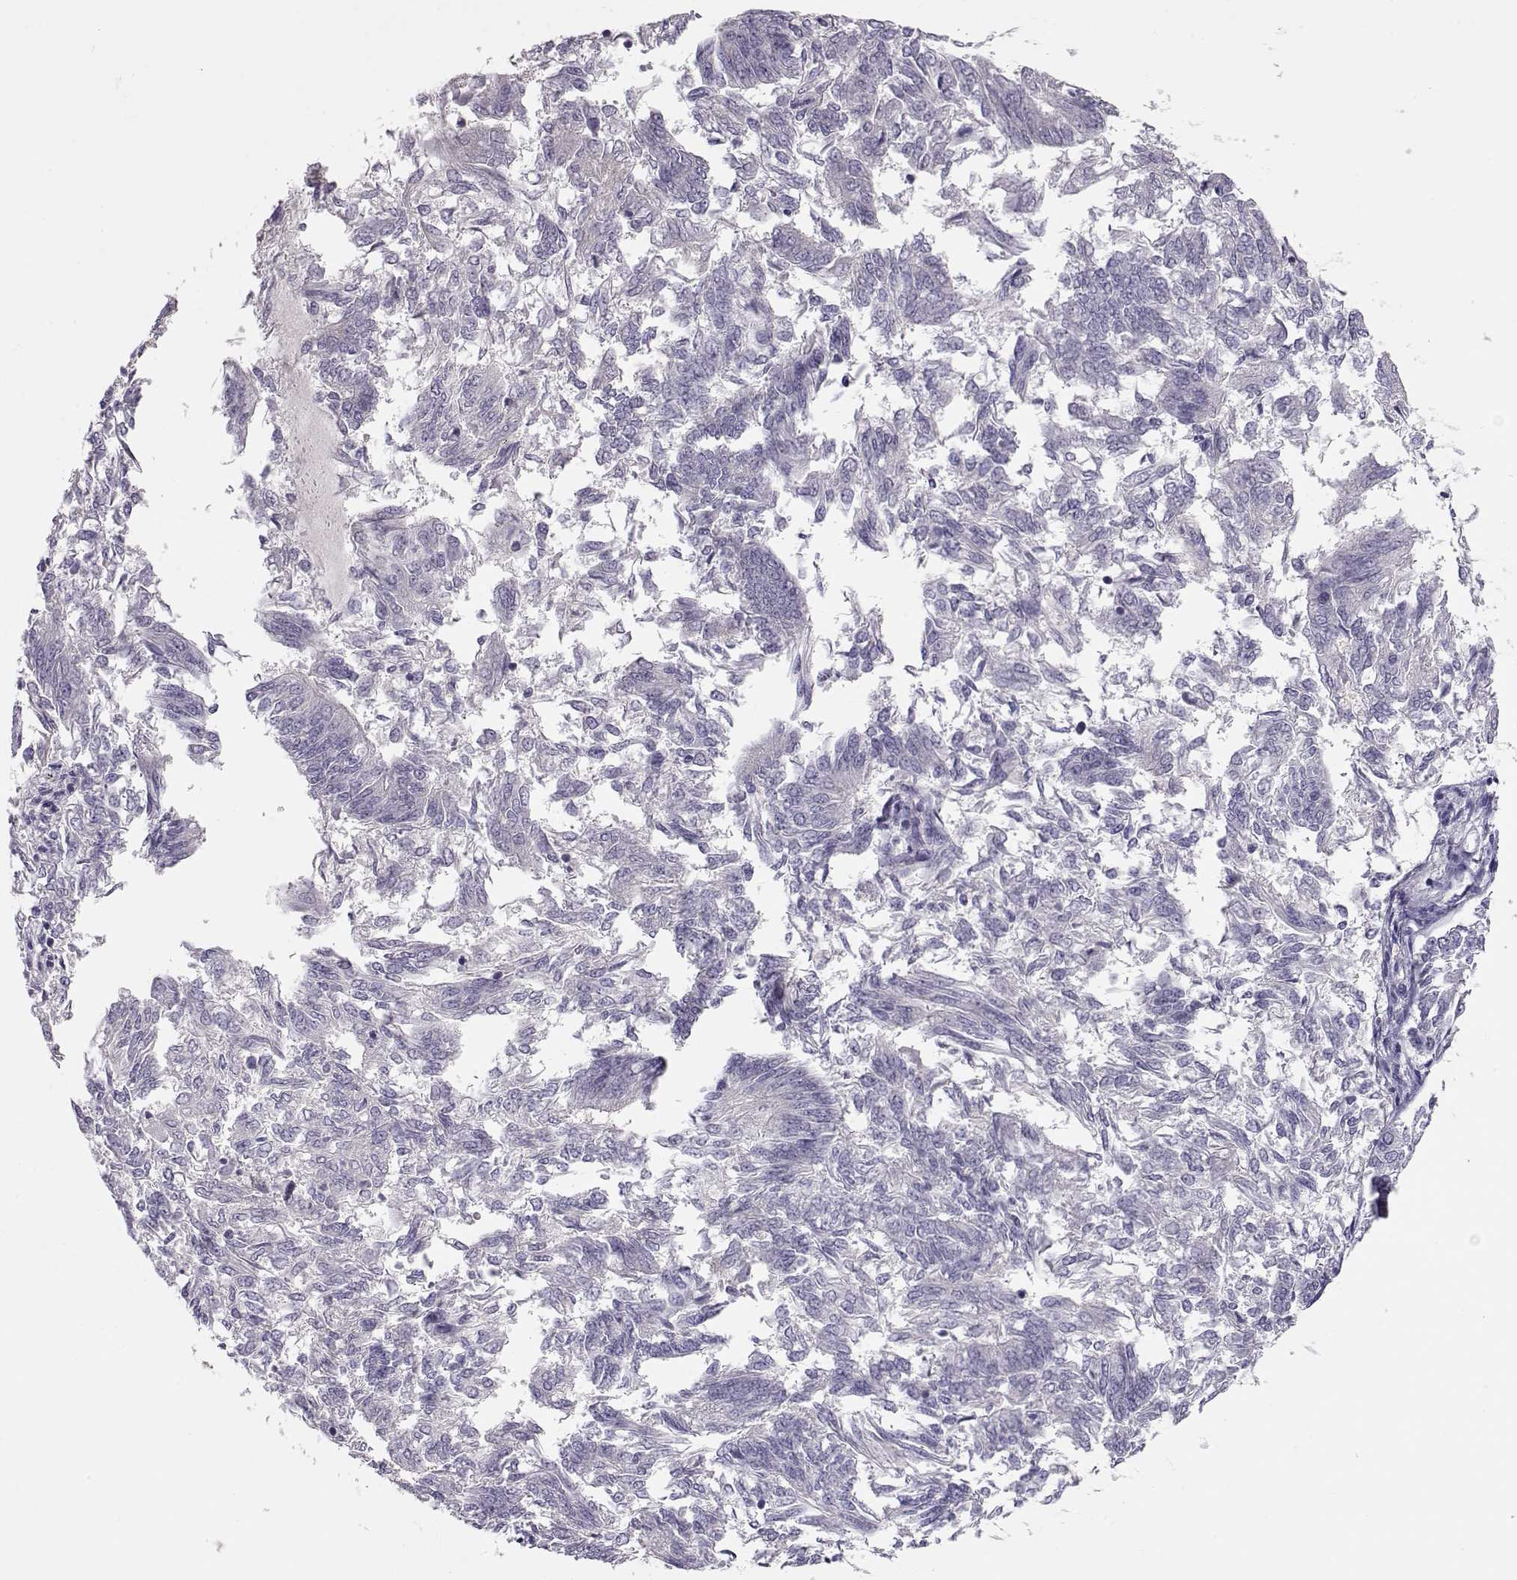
{"staining": {"intensity": "negative", "quantity": "none", "location": "none"}, "tissue": "endometrial cancer", "cell_type": "Tumor cells", "image_type": "cancer", "snomed": [{"axis": "morphology", "description": "Adenocarcinoma, NOS"}, {"axis": "topography", "description": "Endometrium"}], "caption": "Human adenocarcinoma (endometrial) stained for a protein using immunohistochemistry displays no positivity in tumor cells.", "gene": "GRK1", "patient": {"sex": "female", "age": 58}}